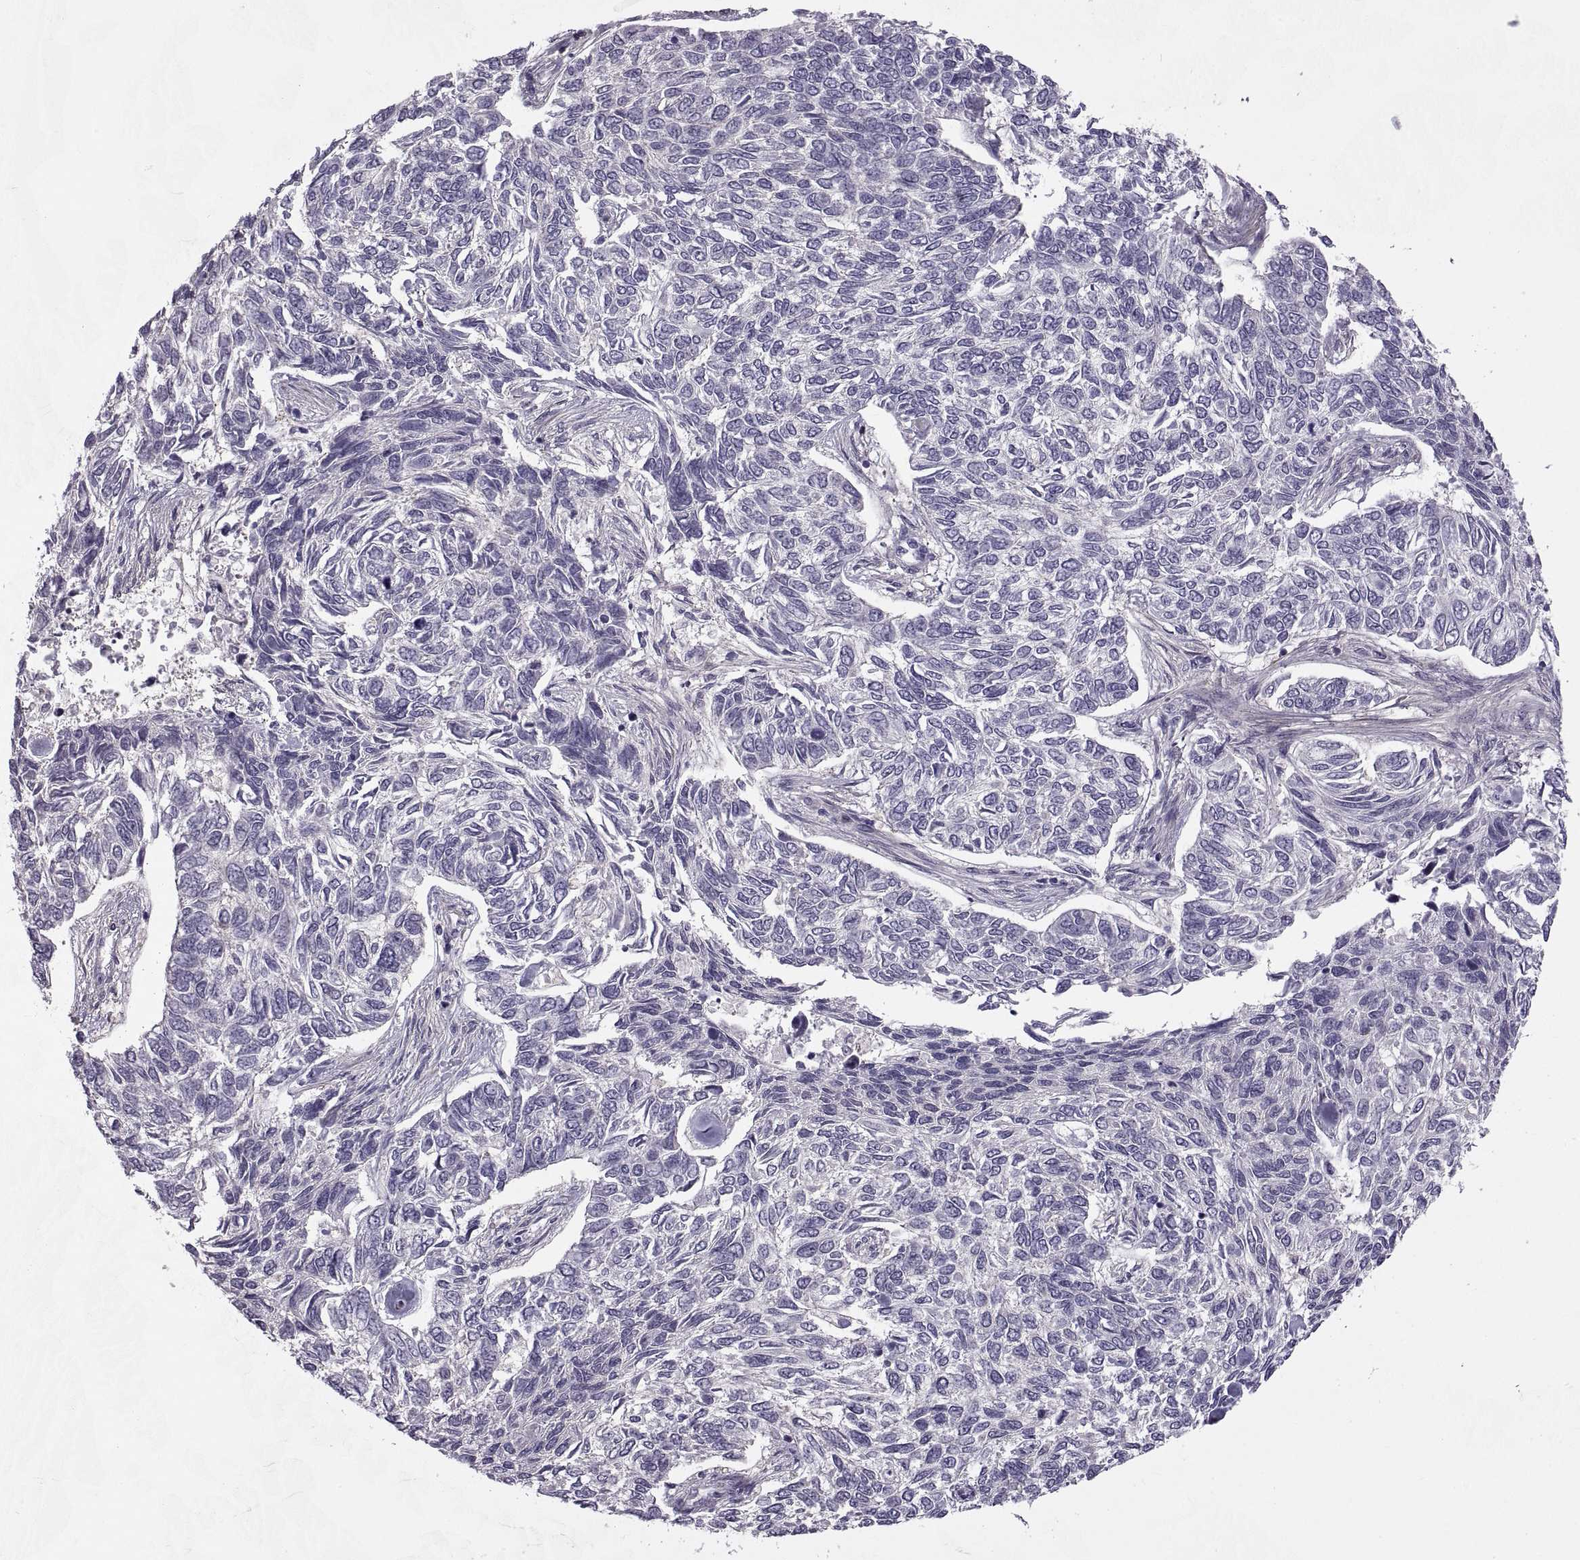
{"staining": {"intensity": "negative", "quantity": "none", "location": "none"}, "tissue": "skin cancer", "cell_type": "Tumor cells", "image_type": "cancer", "snomed": [{"axis": "morphology", "description": "Basal cell carcinoma"}, {"axis": "topography", "description": "Skin"}], "caption": "The immunohistochemistry (IHC) photomicrograph has no significant expression in tumor cells of basal cell carcinoma (skin) tissue.", "gene": "BSPH1", "patient": {"sex": "female", "age": 65}}